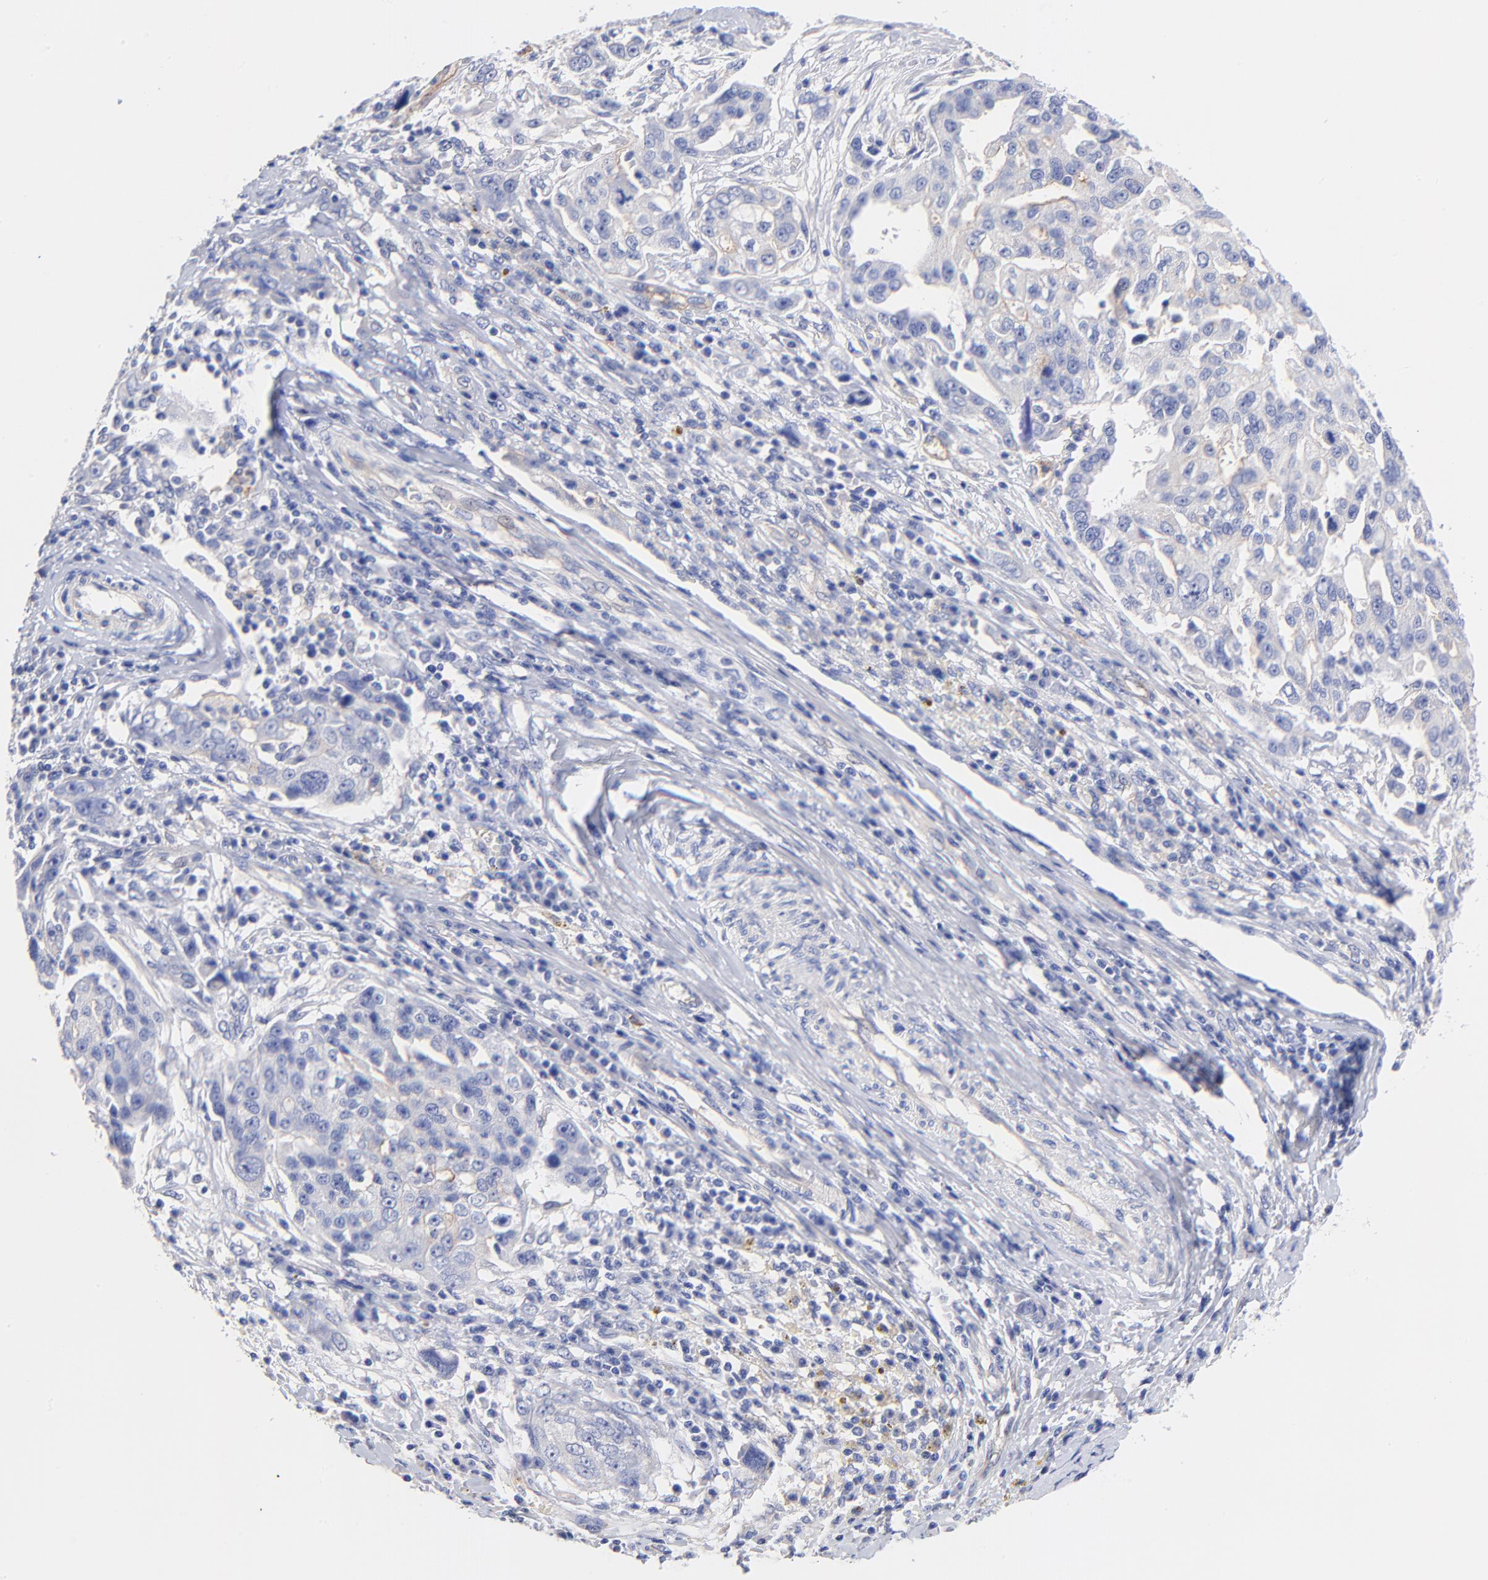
{"staining": {"intensity": "moderate", "quantity": "<25%", "location": "cytoplasmic/membranous"}, "tissue": "ovarian cancer", "cell_type": "Tumor cells", "image_type": "cancer", "snomed": [{"axis": "morphology", "description": "Carcinoma, endometroid"}, {"axis": "topography", "description": "Ovary"}], "caption": "Ovarian cancer stained with immunohistochemistry (IHC) displays moderate cytoplasmic/membranous expression in approximately <25% of tumor cells. Using DAB (brown) and hematoxylin (blue) stains, captured at high magnification using brightfield microscopy.", "gene": "SLC44A2", "patient": {"sex": "female", "age": 75}}